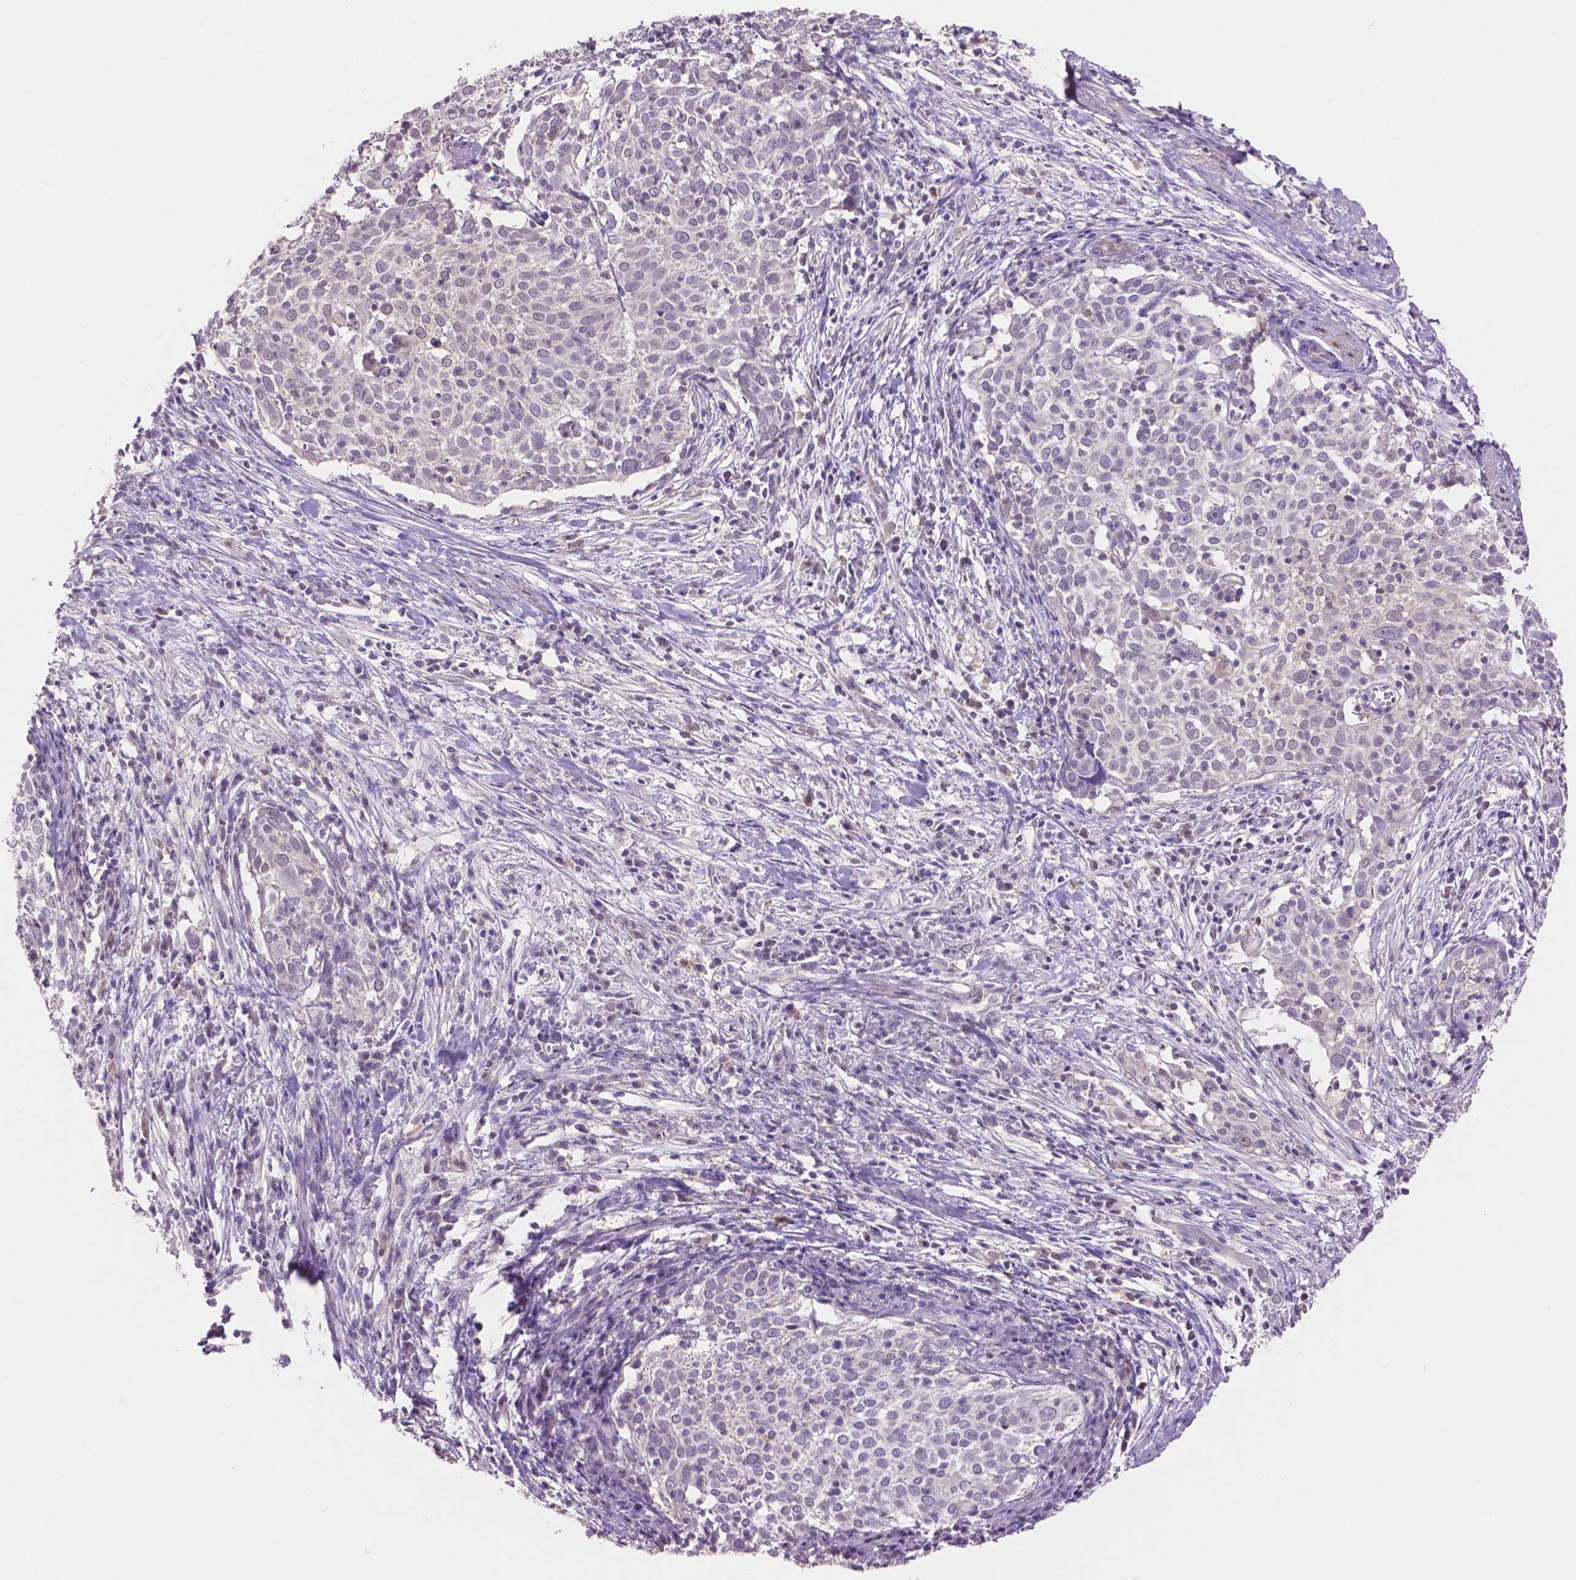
{"staining": {"intensity": "negative", "quantity": "none", "location": "none"}, "tissue": "cervical cancer", "cell_type": "Tumor cells", "image_type": "cancer", "snomed": [{"axis": "morphology", "description": "Squamous cell carcinoma, NOS"}, {"axis": "topography", "description": "Cervix"}], "caption": "Photomicrograph shows no protein expression in tumor cells of cervical cancer tissue.", "gene": "ENO2", "patient": {"sex": "female", "age": 39}}